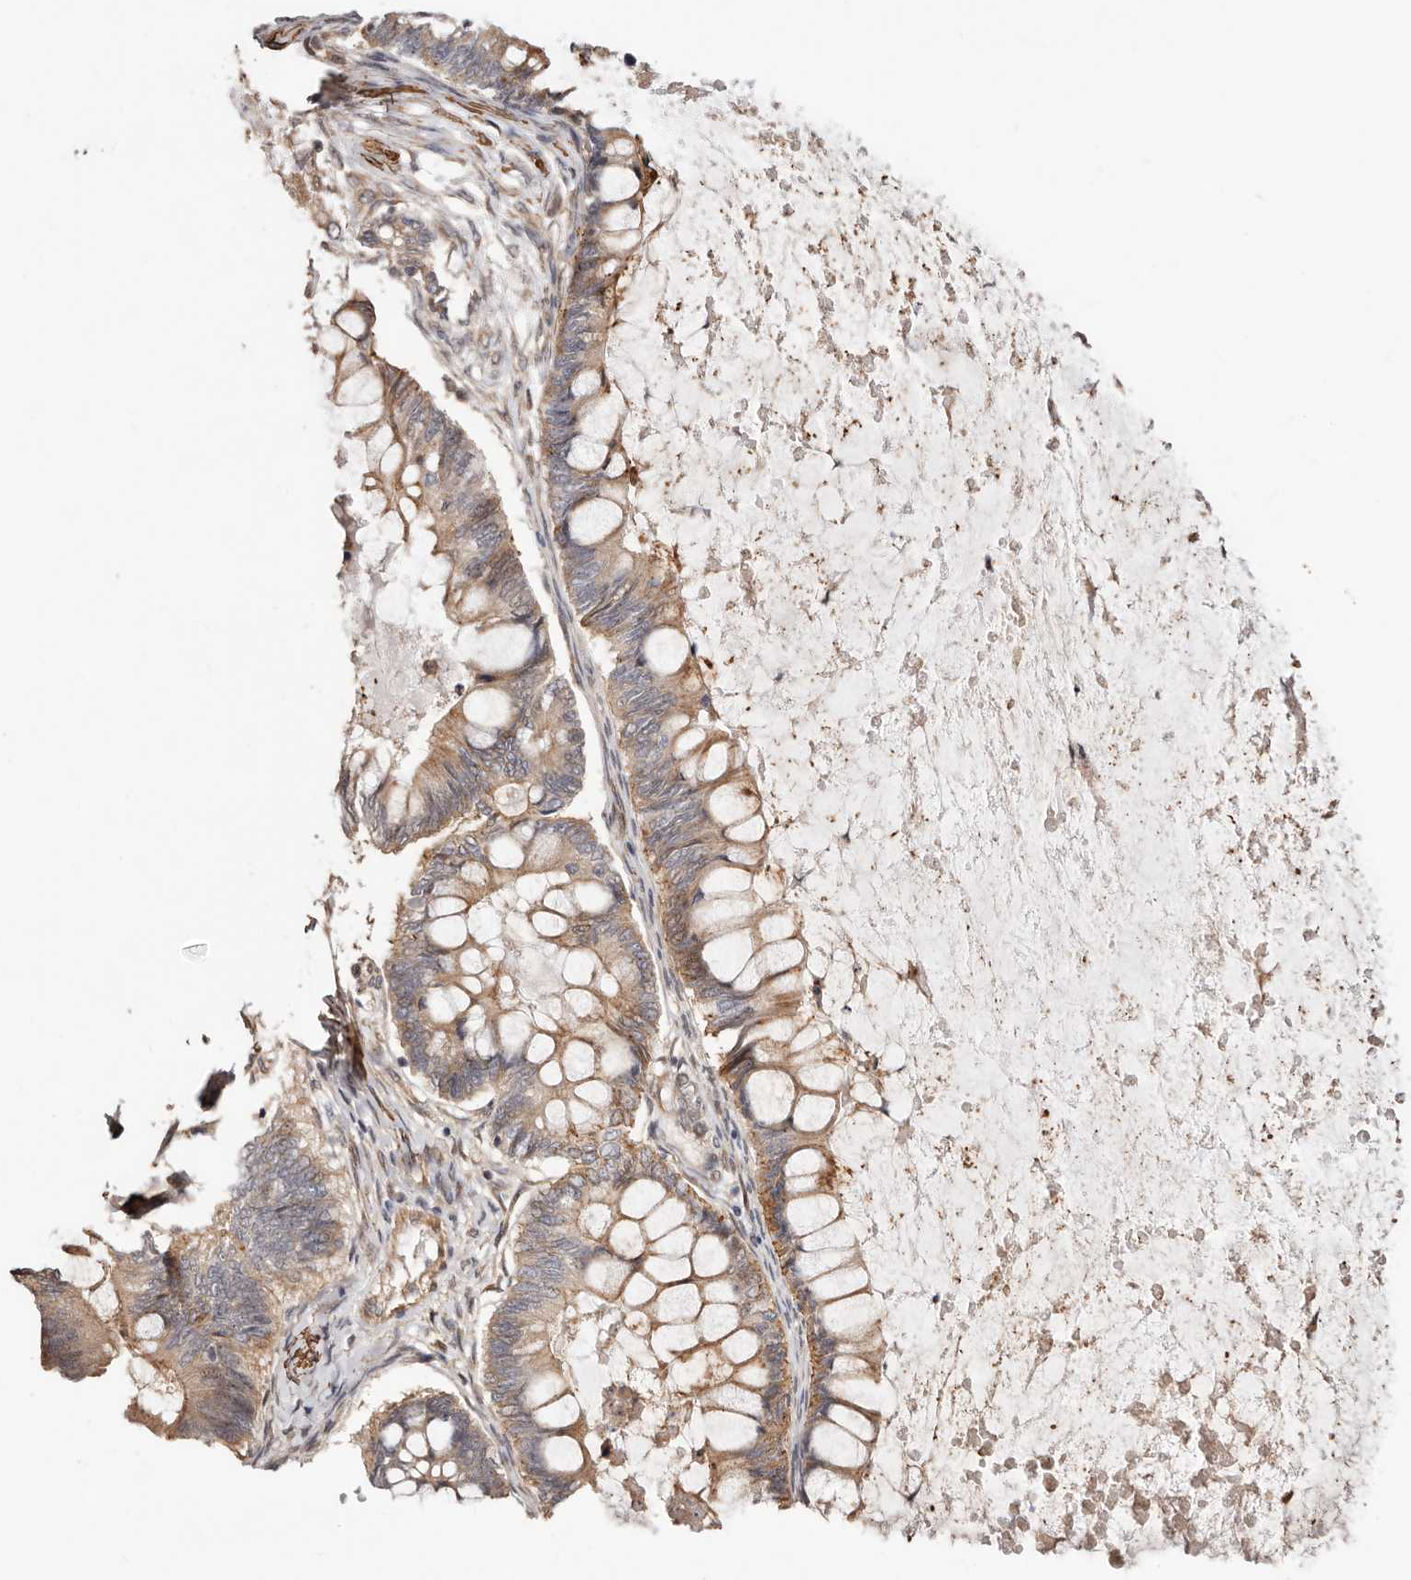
{"staining": {"intensity": "weak", "quantity": ">75%", "location": "cytoplasmic/membranous"}, "tissue": "ovarian cancer", "cell_type": "Tumor cells", "image_type": "cancer", "snomed": [{"axis": "morphology", "description": "Cystadenocarcinoma, mucinous, NOS"}, {"axis": "topography", "description": "Ovary"}], "caption": "A brown stain highlights weak cytoplasmic/membranous staining of a protein in human ovarian cancer (mucinous cystadenocarcinoma) tumor cells.", "gene": "TRIP13", "patient": {"sex": "female", "age": 61}}